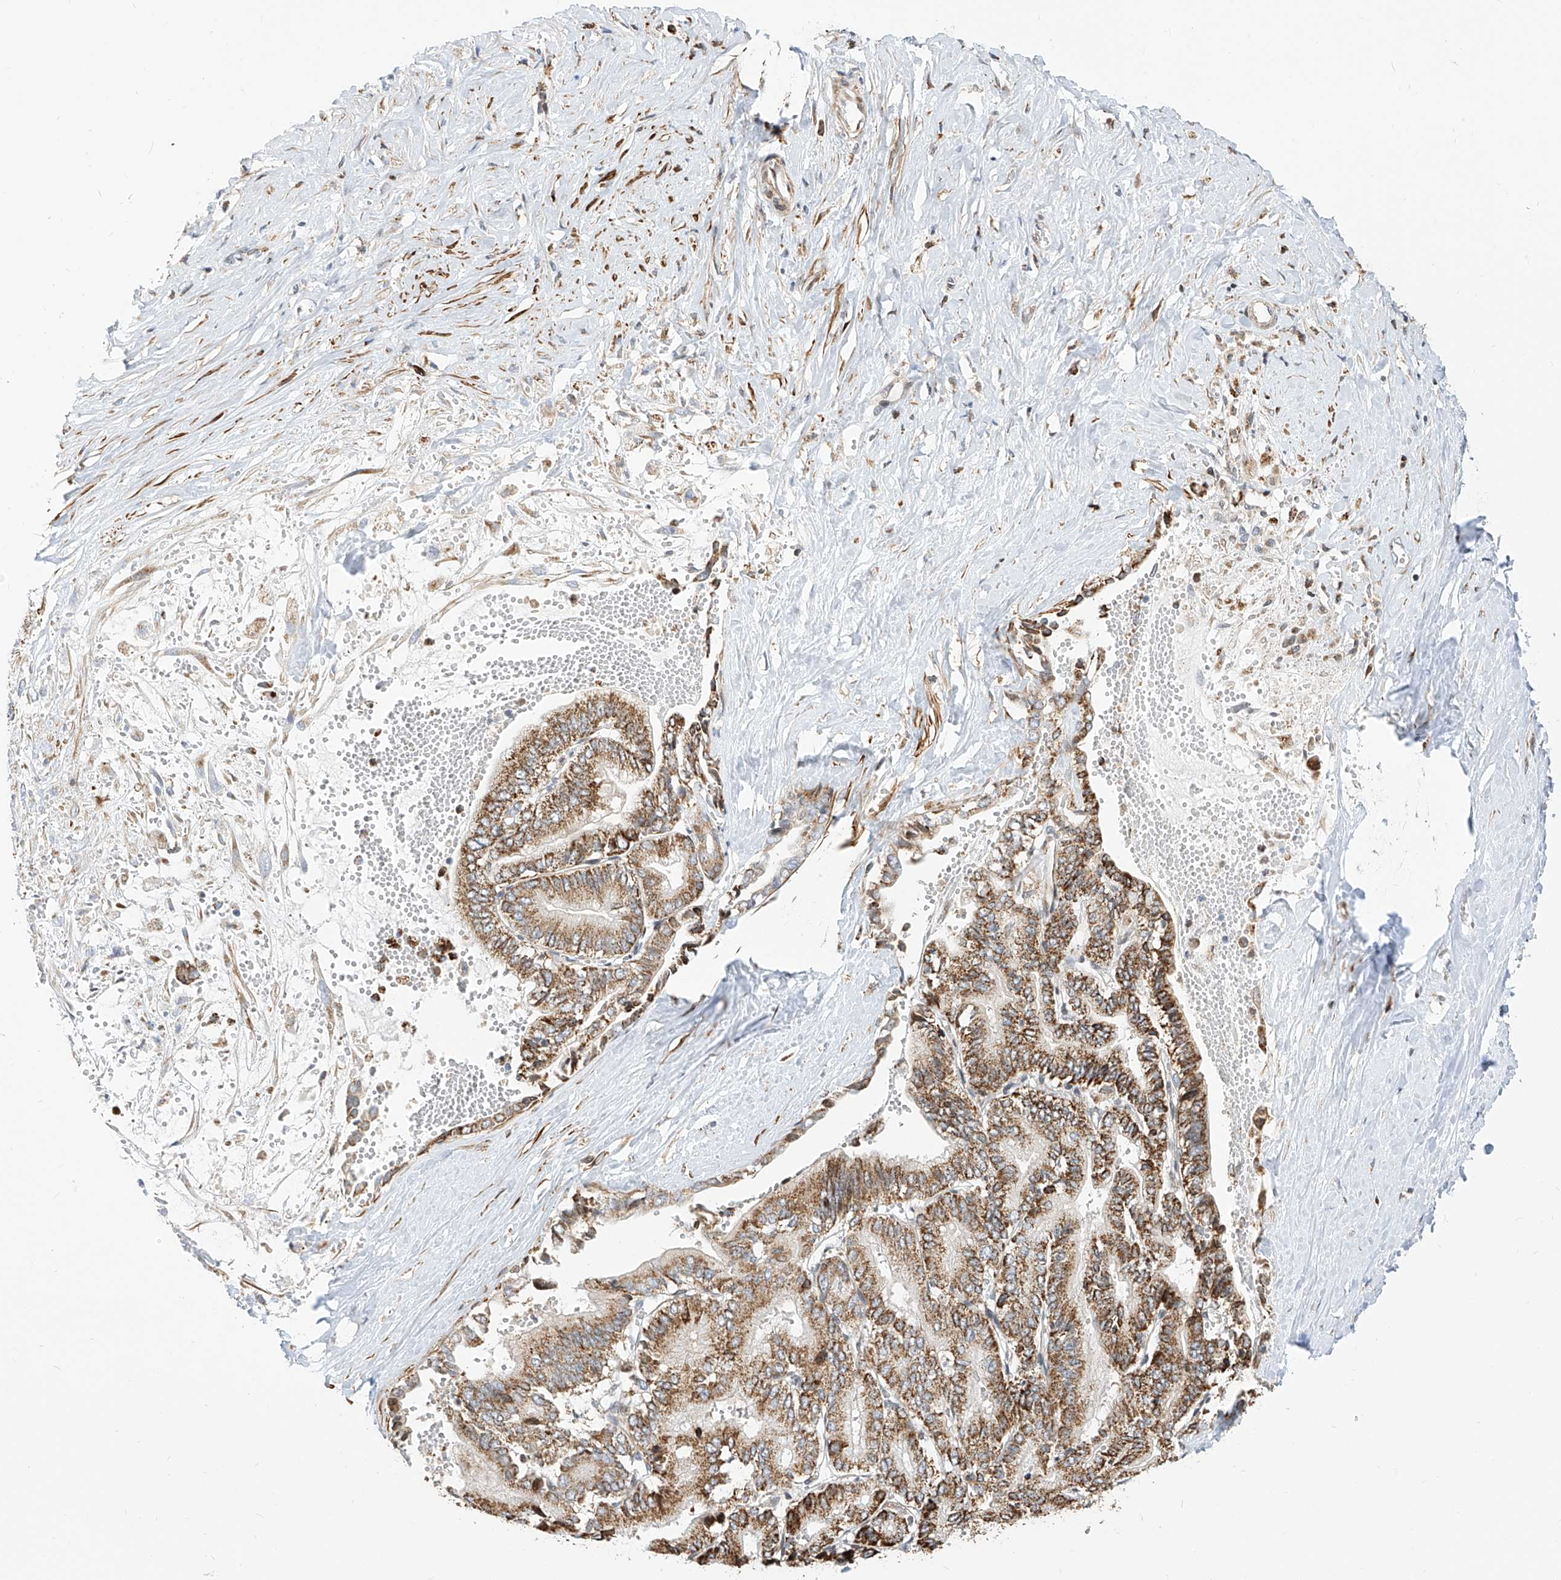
{"staining": {"intensity": "moderate", "quantity": ">75%", "location": "cytoplasmic/membranous"}, "tissue": "liver cancer", "cell_type": "Tumor cells", "image_type": "cancer", "snomed": [{"axis": "morphology", "description": "Cholangiocarcinoma"}, {"axis": "topography", "description": "Liver"}], "caption": "High-magnification brightfield microscopy of liver cholangiocarcinoma stained with DAB (3,3'-diaminobenzidine) (brown) and counterstained with hematoxylin (blue). tumor cells exhibit moderate cytoplasmic/membranous expression is identified in about>75% of cells.", "gene": "TTLL8", "patient": {"sex": "female", "age": 75}}